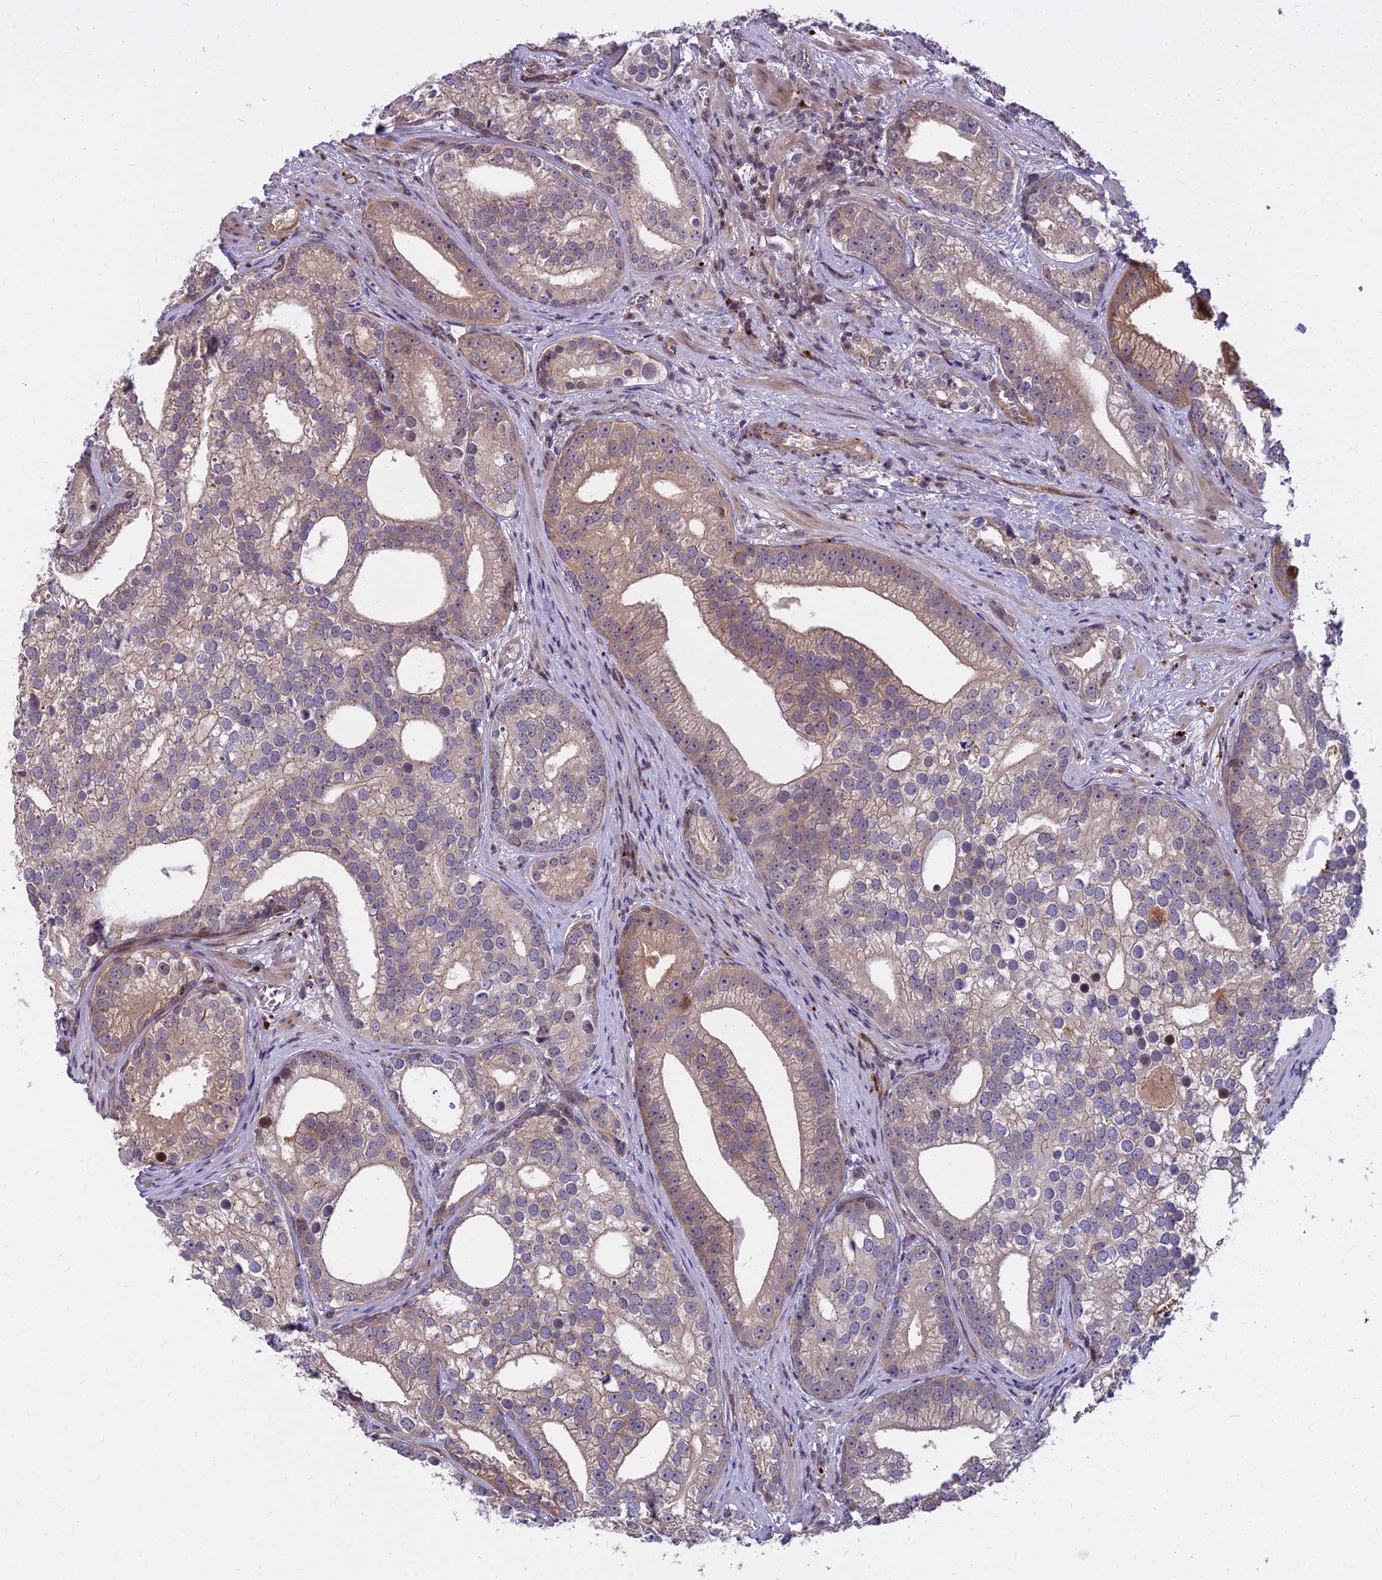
{"staining": {"intensity": "weak", "quantity": ">75%", "location": "cytoplasmic/membranous"}, "tissue": "prostate cancer", "cell_type": "Tumor cells", "image_type": "cancer", "snomed": [{"axis": "morphology", "description": "Adenocarcinoma, High grade"}, {"axis": "topography", "description": "Prostate"}], "caption": "A photomicrograph of human prostate cancer stained for a protein shows weak cytoplasmic/membranous brown staining in tumor cells.", "gene": "GLYATL3", "patient": {"sex": "male", "age": 75}}